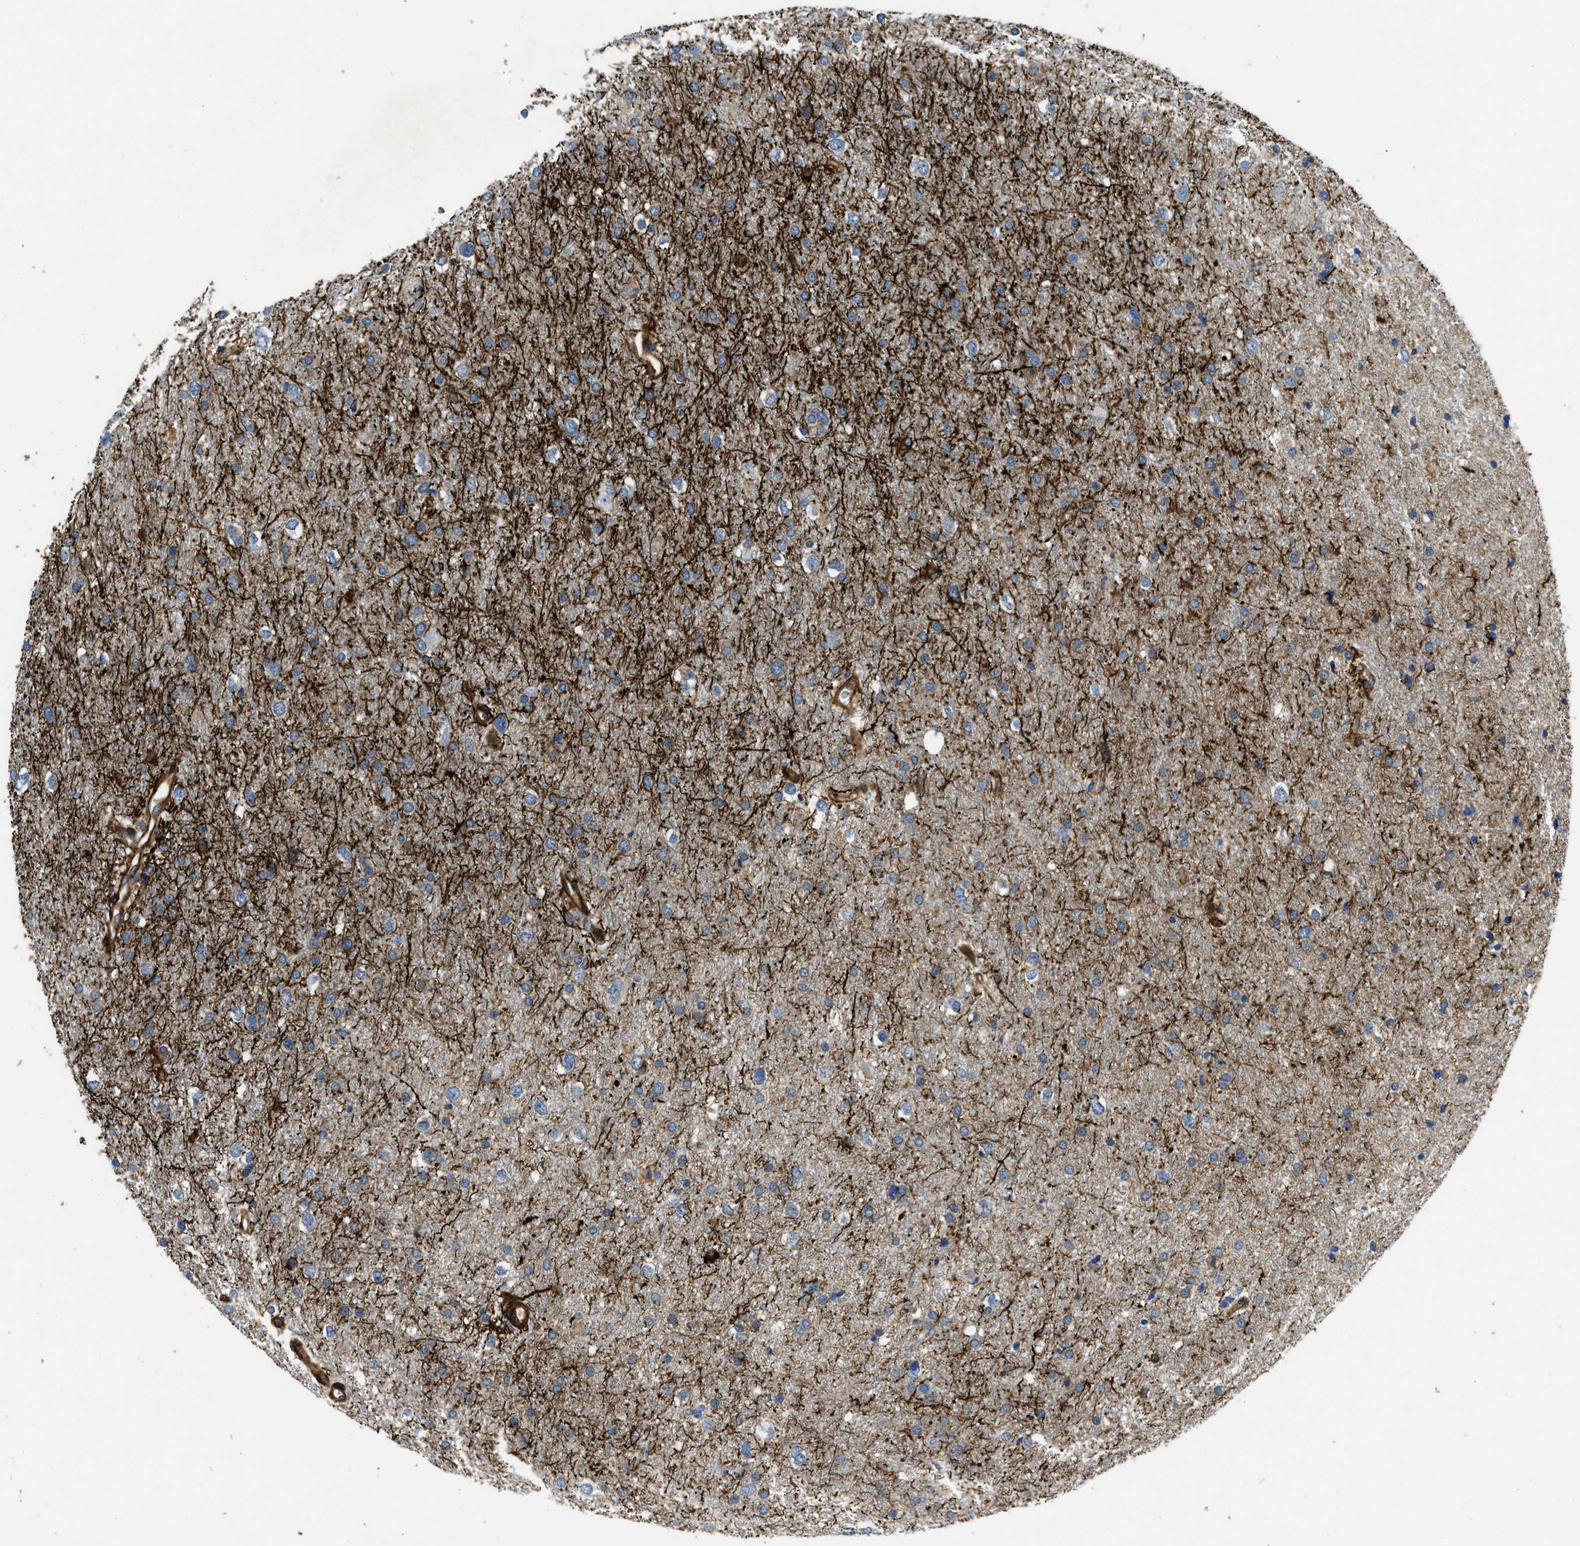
{"staining": {"intensity": "strong", "quantity": "25%-75%", "location": "cytoplasmic/membranous"}, "tissue": "glioma", "cell_type": "Tumor cells", "image_type": "cancer", "snomed": [{"axis": "morphology", "description": "Glioma, malignant, Low grade"}, {"axis": "topography", "description": "Brain"}], "caption": "The micrograph shows immunohistochemical staining of glioma. There is strong cytoplasmic/membranous staining is appreciated in approximately 25%-75% of tumor cells.", "gene": "NYNRIN", "patient": {"sex": "female", "age": 37}}